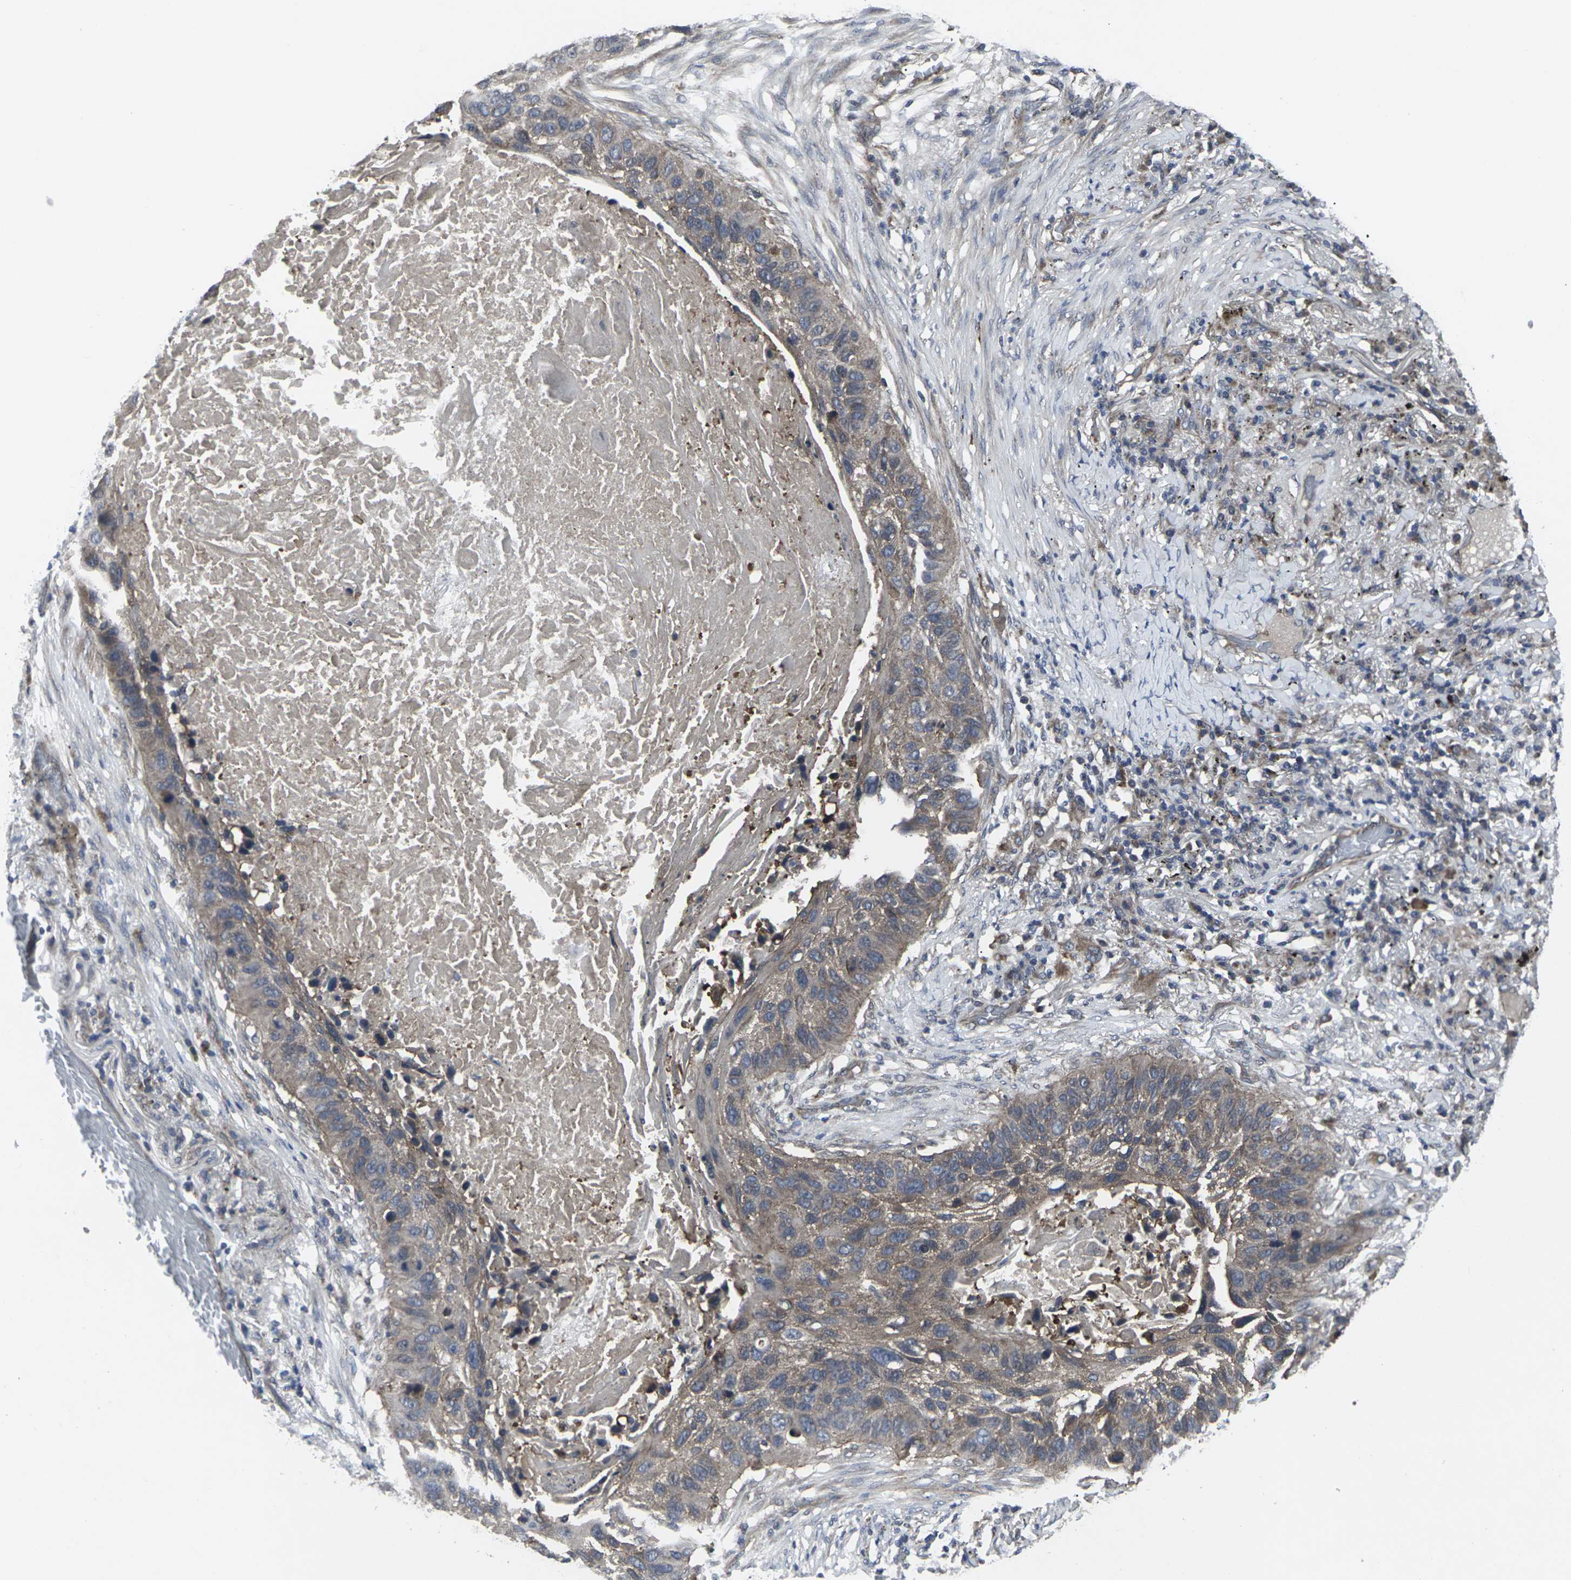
{"staining": {"intensity": "moderate", "quantity": ">75%", "location": "cytoplasmic/membranous"}, "tissue": "lung cancer", "cell_type": "Tumor cells", "image_type": "cancer", "snomed": [{"axis": "morphology", "description": "Squamous cell carcinoma, NOS"}, {"axis": "topography", "description": "Lung"}], "caption": "Immunohistochemistry staining of lung cancer, which displays medium levels of moderate cytoplasmic/membranous expression in approximately >75% of tumor cells indicating moderate cytoplasmic/membranous protein positivity. The staining was performed using DAB (3,3'-diaminobenzidine) (brown) for protein detection and nuclei were counterstained in hematoxylin (blue).", "gene": "MAPKAPK2", "patient": {"sex": "male", "age": 57}}